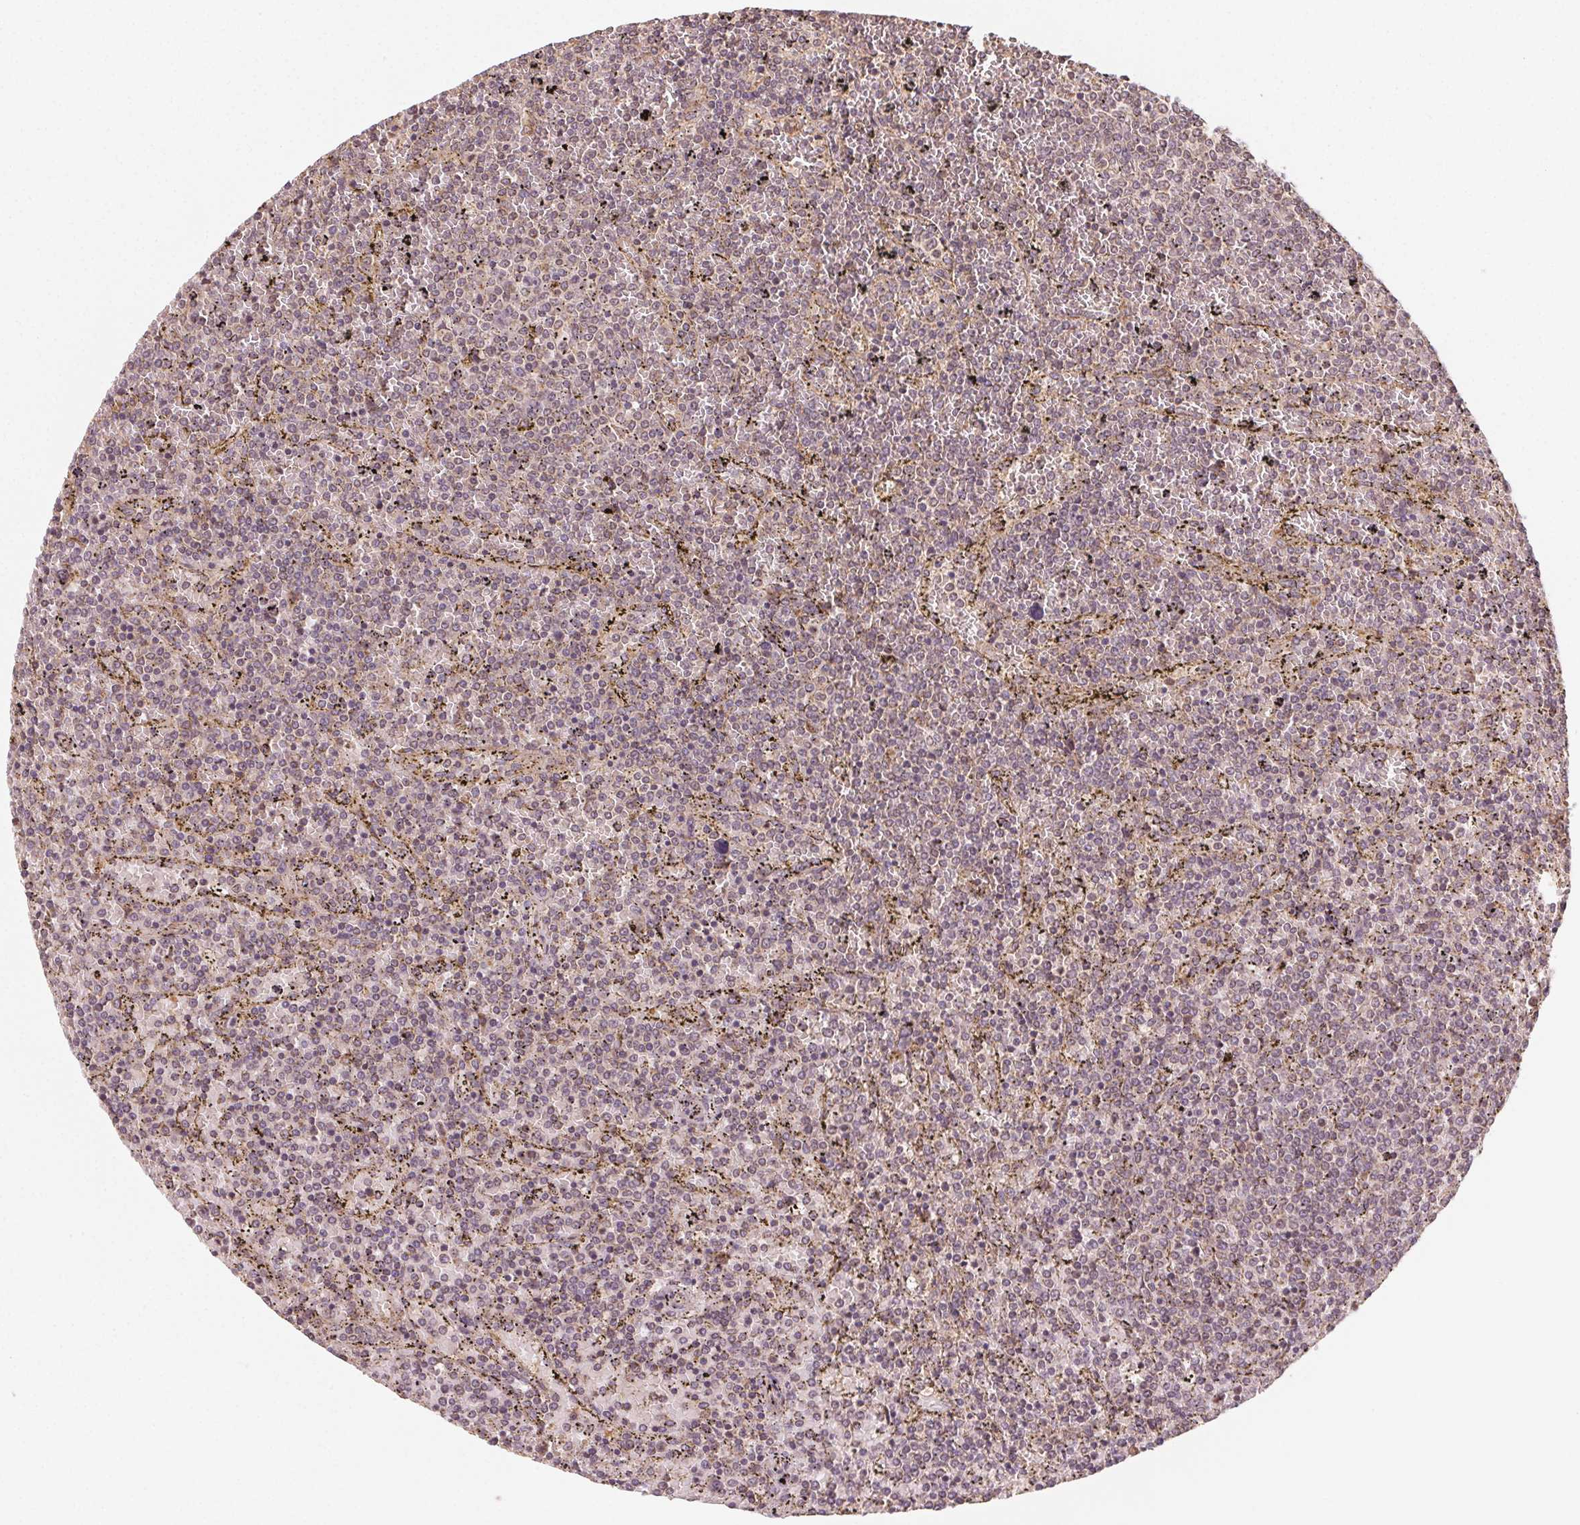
{"staining": {"intensity": "weak", "quantity": "25%-75%", "location": "cytoplasmic/membranous"}, "tissue": "lymphoma", "cell_type": "Tumor cells", "image_type": "cancer", "snomed": [{"axis": "morphology", "description": "Malignant lymphoma, non-Hodgkin's type, Low grade"}, {"axis": "topography", "description": "Spleen"}], "caption": "Tumor cells show low levels of weak cytoplasmic/membranous expression in approximately 25%-75% of cells in malignant lymphoma, non-Hodgkin's type (low-grade).", "gene": "WBP2", "patient": {"sex": "female", "age": 77}}